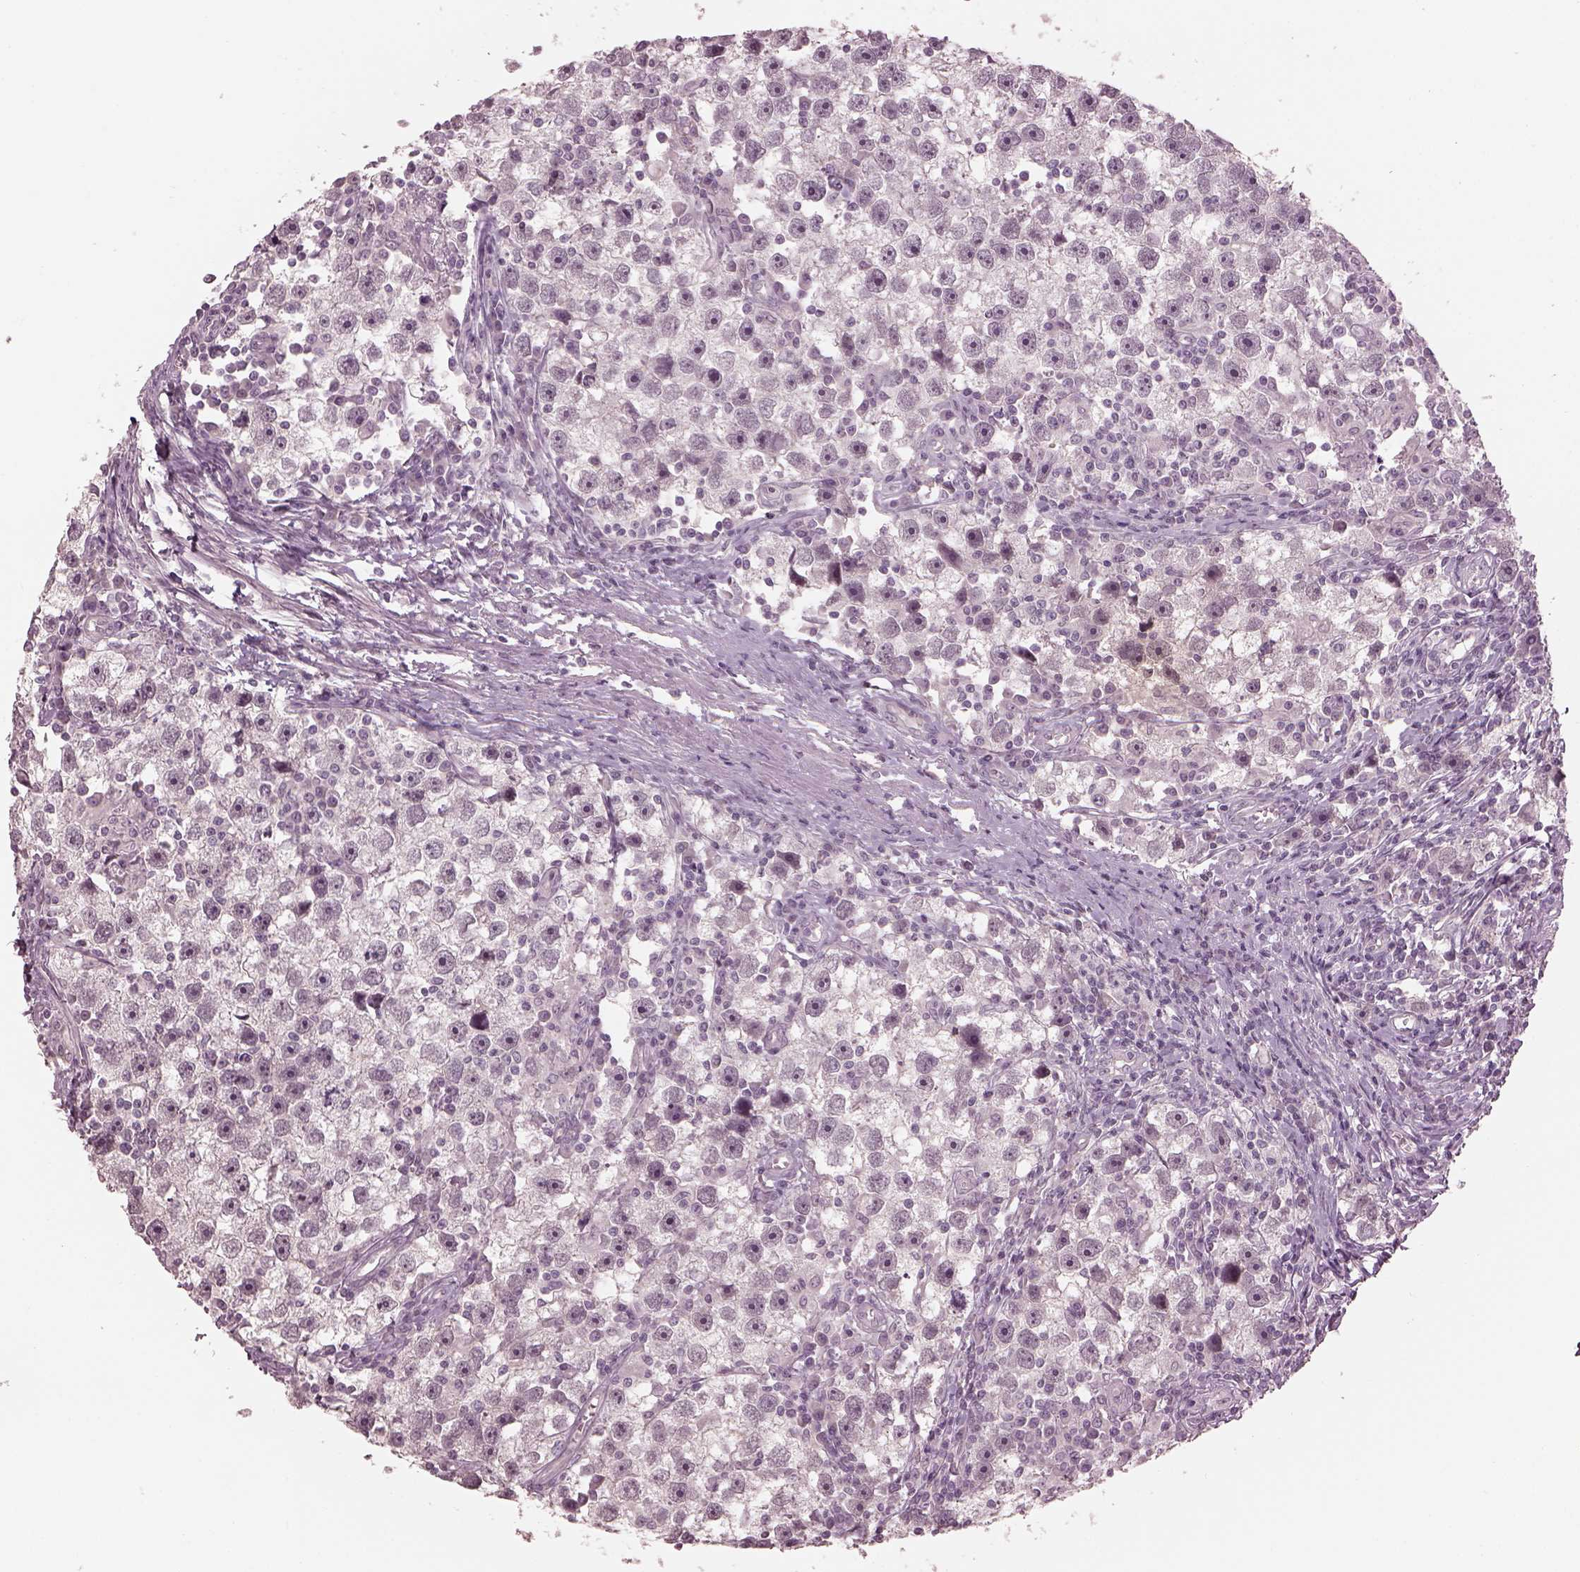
{"staining": {"intensity": "negative", "quantity": "none", "location": "none"}, "tissue": "testis cancer", "cell_type": "Tumor cells", "image_type": "cancer", "snomed": [{"axis": "morphology", "description": "Seminoma, NOS"}, {"axis": "topography", "description": "Testis"}], "caption": "High power microscopy image of an IHC histopathology image of testis cancer, revealing no significant expression in tumor cells.", "gene": "OPTC", "patient": {"sex": "male", "age": 30}}